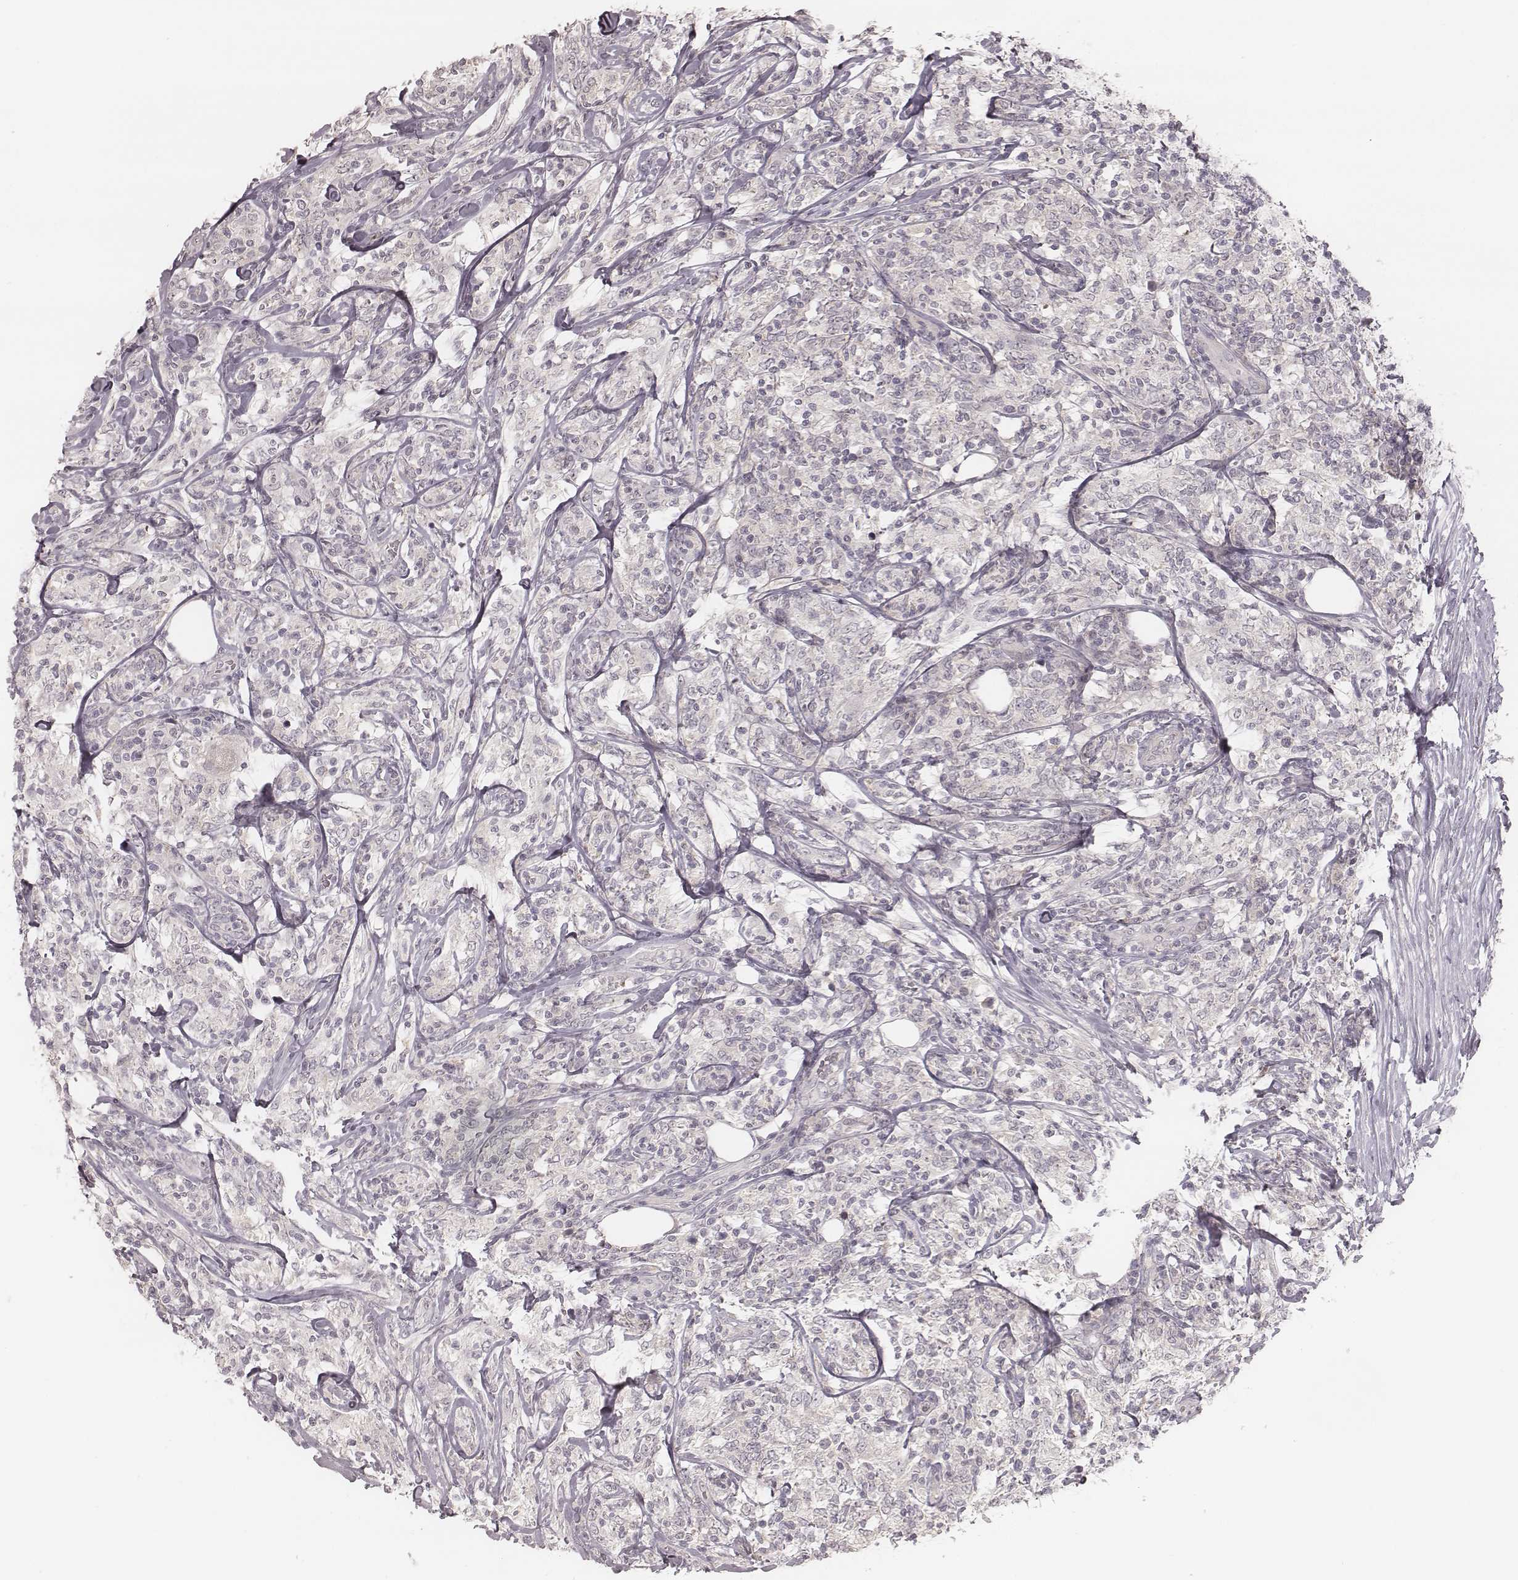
{"staining": {"intensity": "negative", "quantity": "none", "location": "none"}, "tissue": "lymphoma", "cell_type": "Tumor cells", "image_type": "cancer", "snomed": [{"axis": "morphology", "description": "Malignant lymphoma, non-Hodgkin's type, High grade"}, {"axis": "topography", "description": "Lymph node"}], "caption": "Tumor cells show no significant expression in lymphoma. (DAB IHC, high magnification).", "gene": "ACACB", "patient": {"sex": "female", "age": 84}}